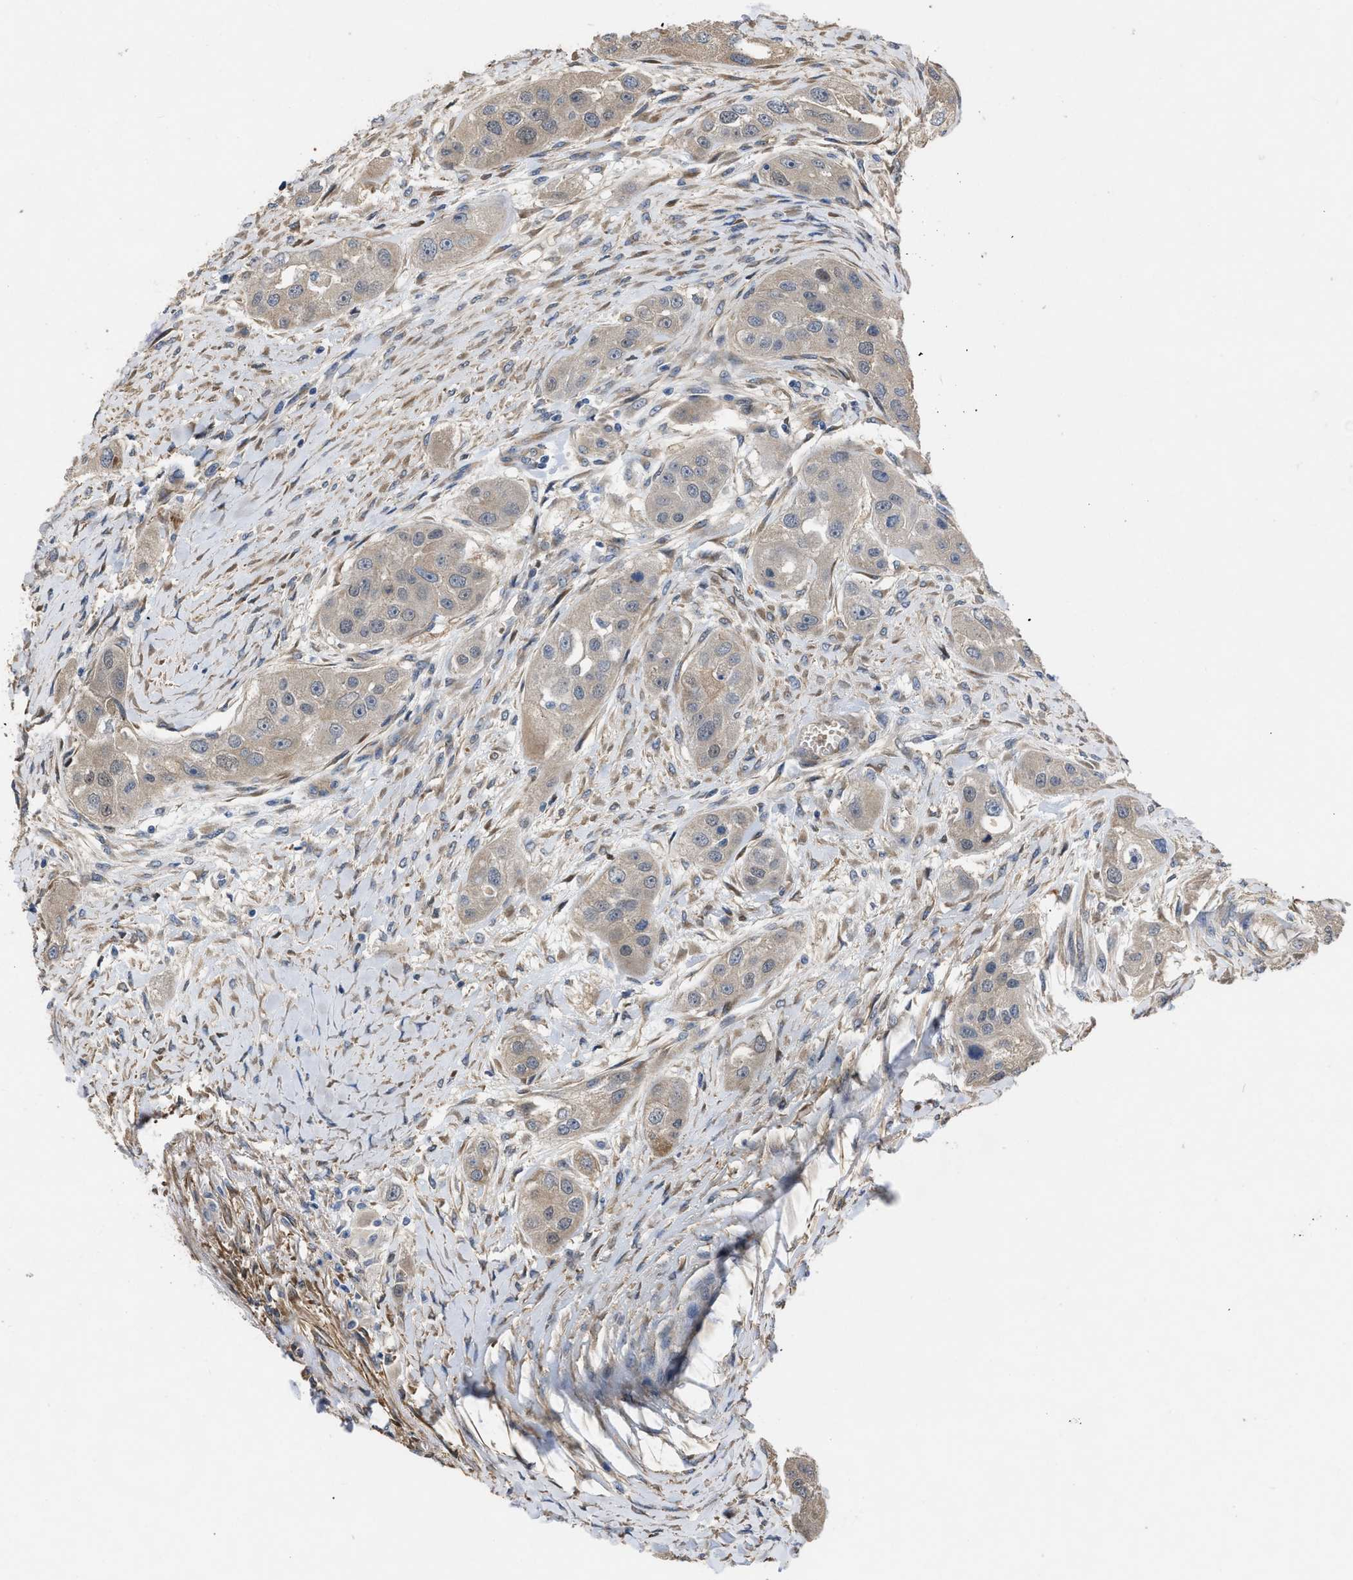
{"staining": {"intensity": "weak", "quantity": ">75%", "location": "cytoplasmic/membranous"}, "tissue": "head and neck cancer", "cell_type": "Tumor cells", "image_type": "cancer", "snomed": [{"axis": "morphology", "description": "Normal tissue, NOS"}, {"axis": "morphology", "description": "Squamous cell carcinoma, NOS"}, {"axis": "topography", "description": "Skeletal muscle"}, {"axis": "topography", "description": "Head-Neck"}], "caption": "Tumor cells demonstrate weak cytoplasmic/membranous staining in approximately >75% of cells in head and neck cancer (squamous cell carcinoma).", "gene": "SLC4A11", "patient": {"sex": "male", "age": 51}}